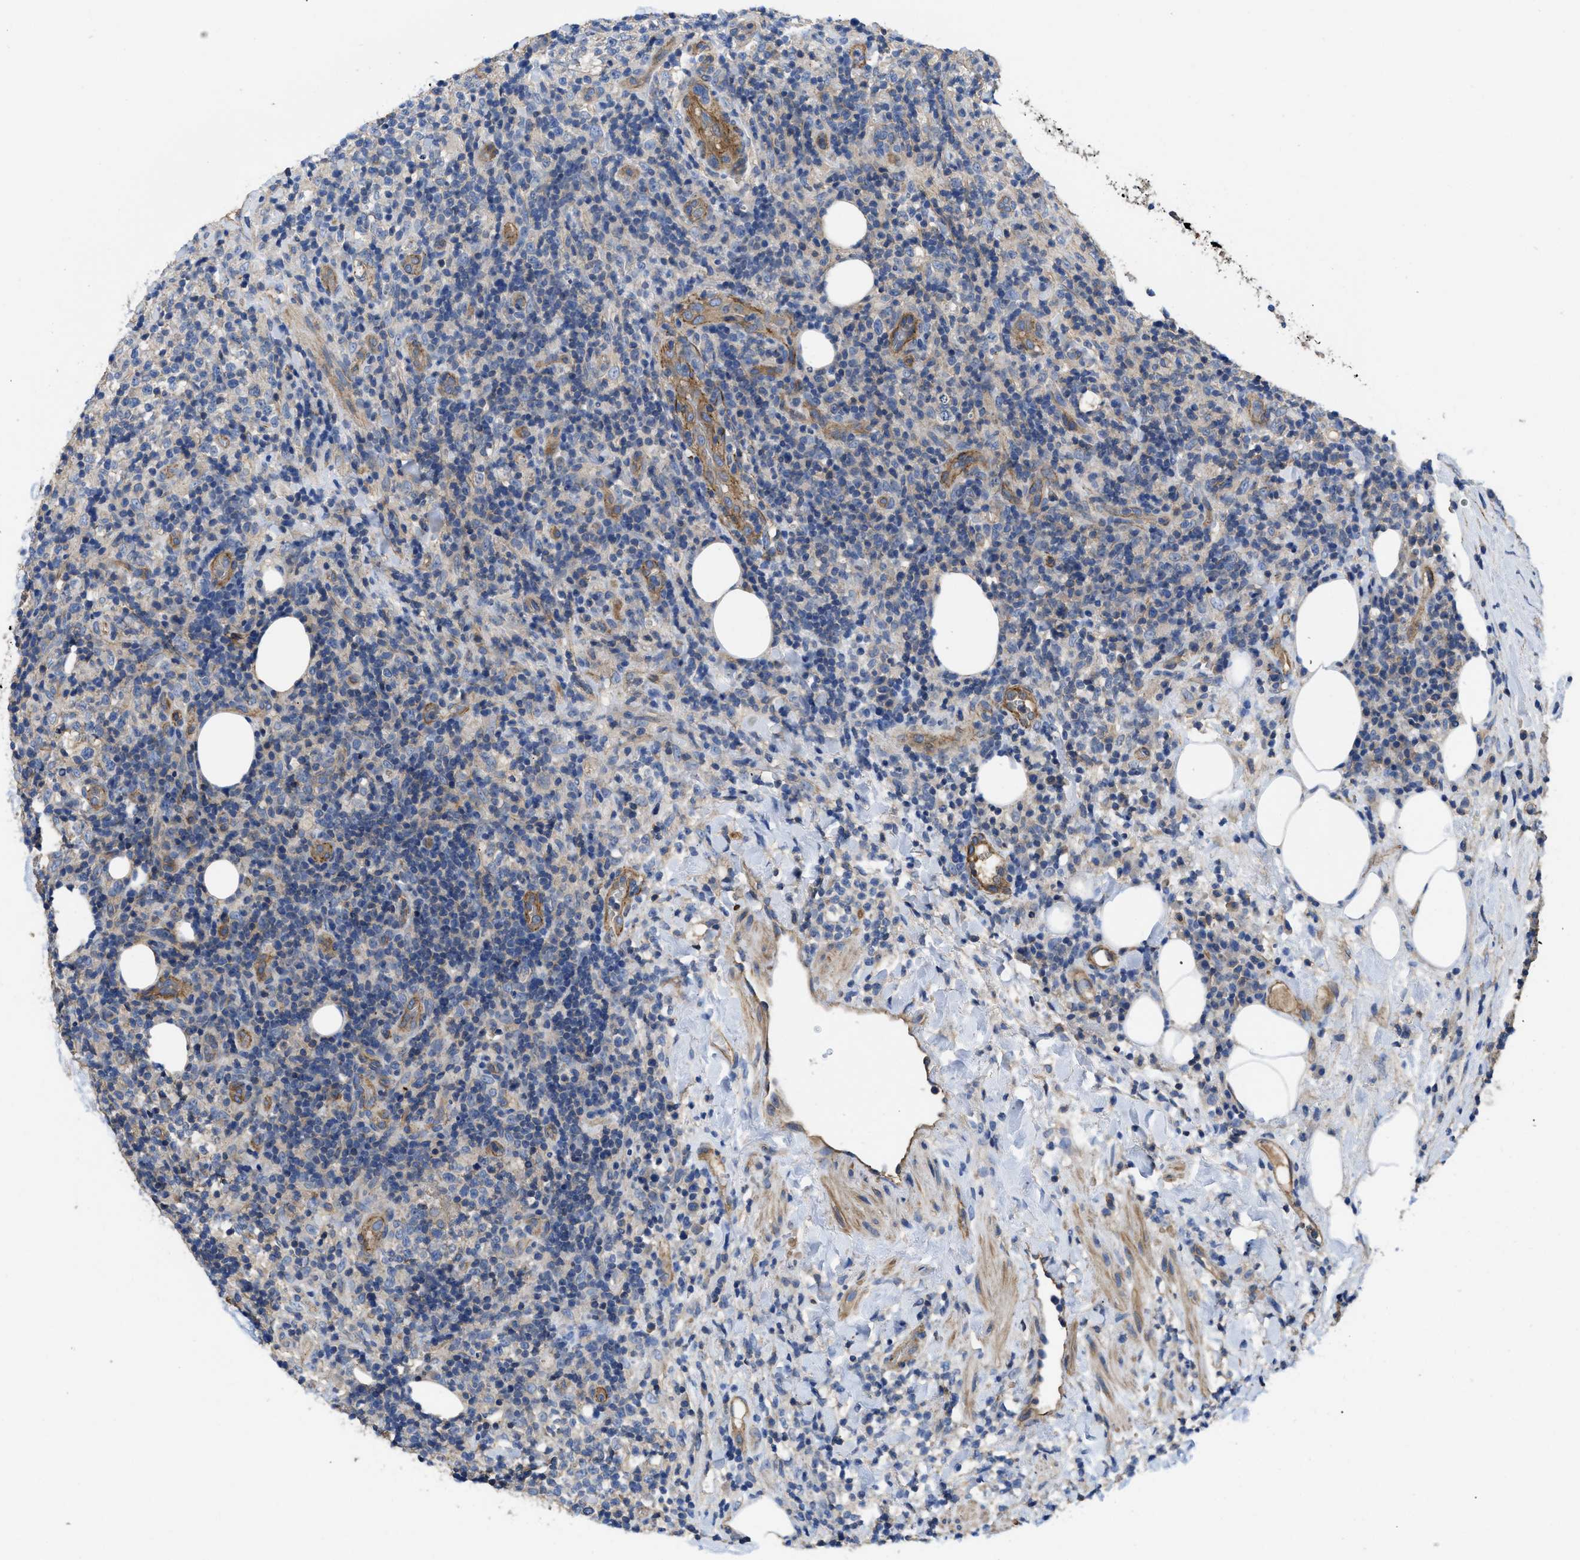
{"staining": {"intensity": "negative", "quantity": "none", "location": "none"}, "tissue": "lymphoma", "cell_type": "Tumor cells", "image_type": "cancer", "snomed": [{"axis": "morphology", "description": "Malignant lymphoma, non-Hodgkin's type, High grade"}, {"axis": "topography", "description": "Lymph node"}], "caption": "DAB (3,3'-diaminobenzidine) immunohistochemical staining of human malignant lymphoma, non-Hodgkin's type (high-grade) exhibits no significant expression in tumor cells.", "gene": "USP4", "patient": {"sex": "female", "age": 76}}